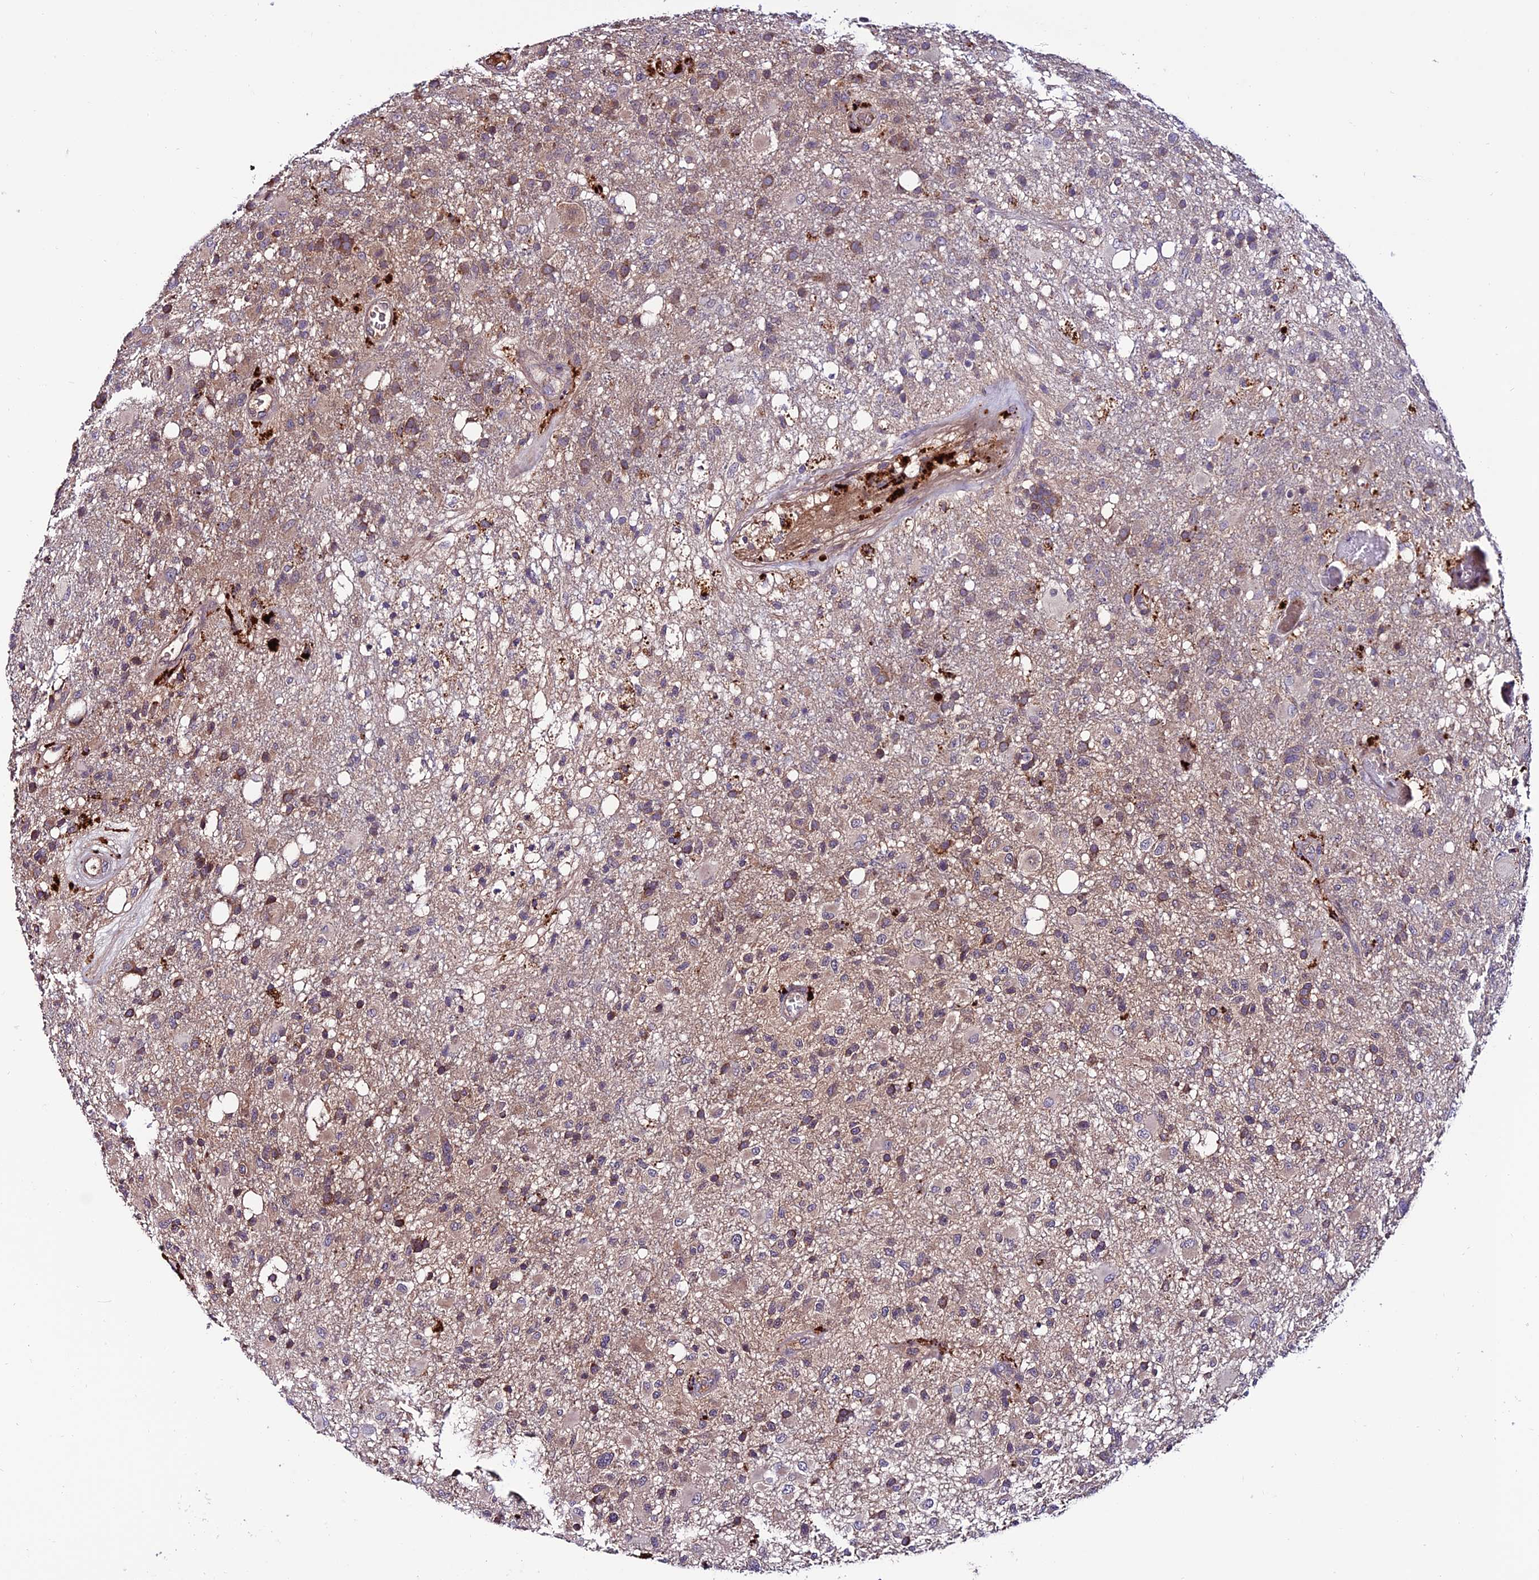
{"staining": {"intensity": "weak", "quantity": "25%-75%", "location": "cytoplasmic/membranous"}, "tissue": "glioma", "cell_type": "Tumor cells", "image_type": "cancer", "snomed": [{"axis": "morphology", "description": "Glioma, malignant, High grade"}, {"axis": "topography", "description": "Brain"}], "caption": "The photomicrograph displays staining of glioma, revealing weak cytoplasmic/membranous protein positivity (brown color) within tumor cells.", "gene": "ARHGEF18", "patient": {"sex": "female", "age": 74}}